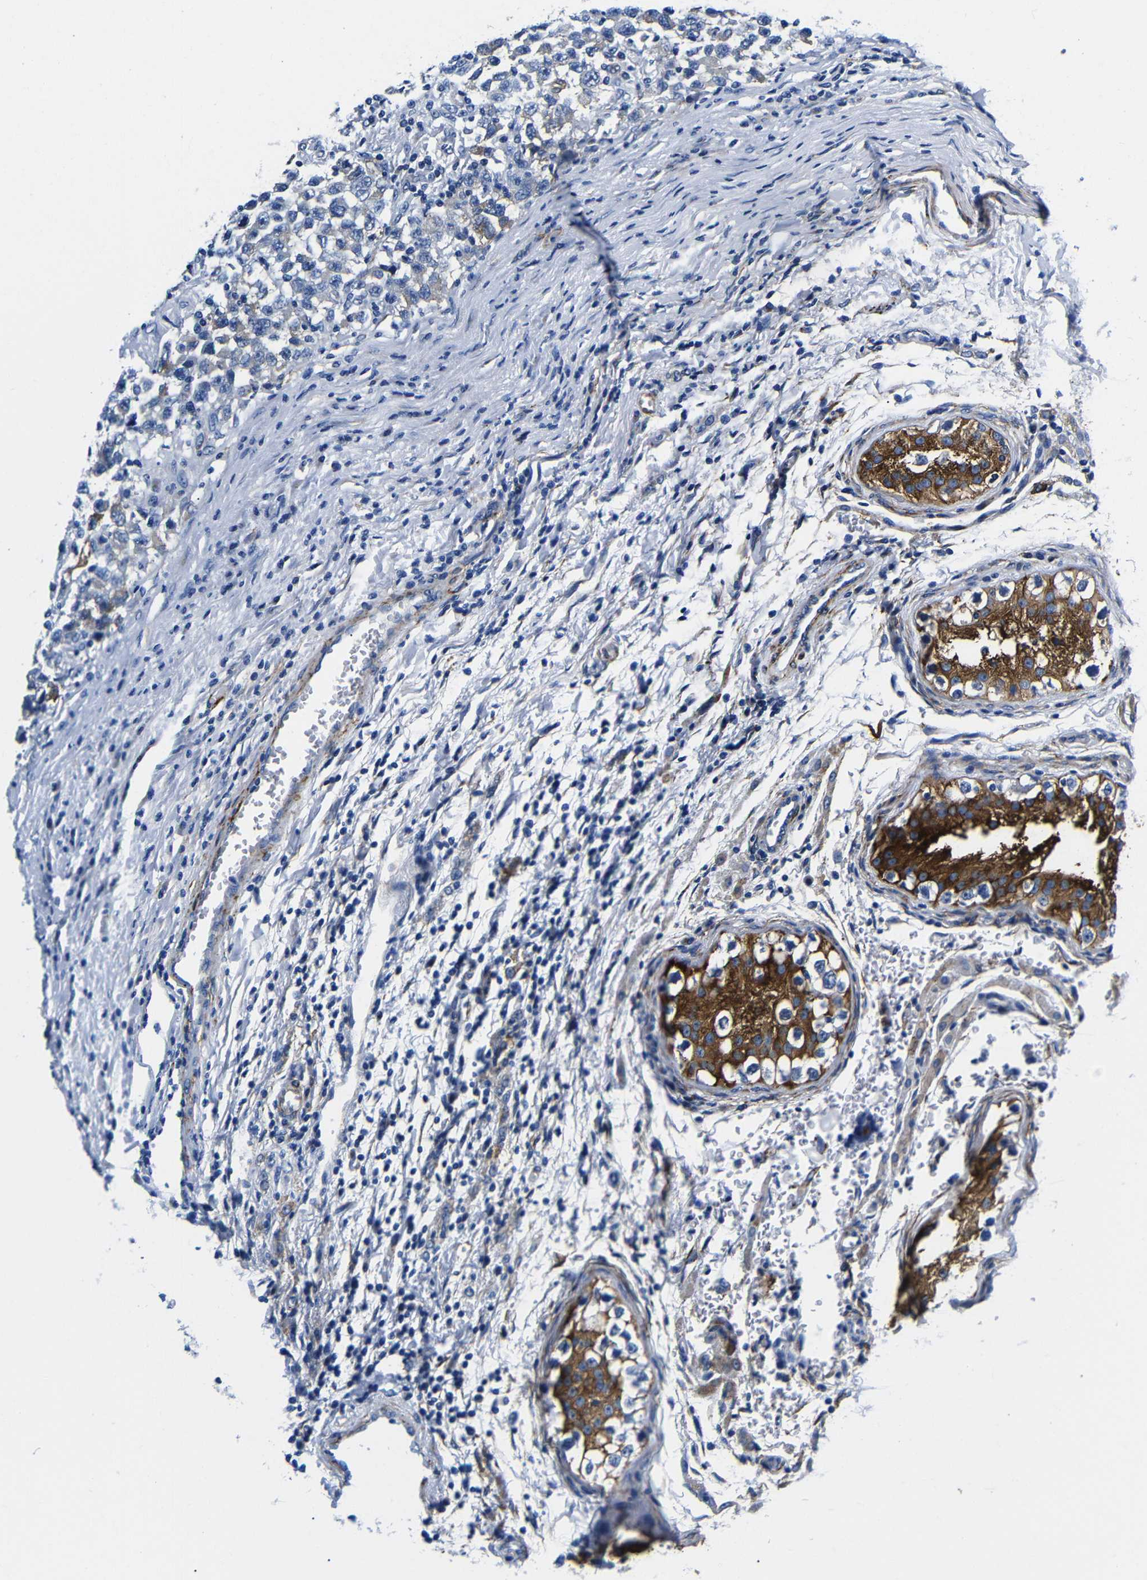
{"staining": {"intensity": "weak", "quantity": "<25%", "location": "cytoplasmic/membranous"}, "tissue": "testis cancer", "cell_type": "Tumor cells", "image_type": "cancer", "snomed": [{"axis": "morphology", "description": "Carcinoma, Embryonal, NOS"}, {"axis": "topography", "description": "Testis"}], "caption": "This is an immunohistochemistry (IHC) micrograph of testis embryonal carcinoma. There is no positivity in tumor cells.", "gene": "LRIG1", "patient": {"sex": "male", "age": 21}}